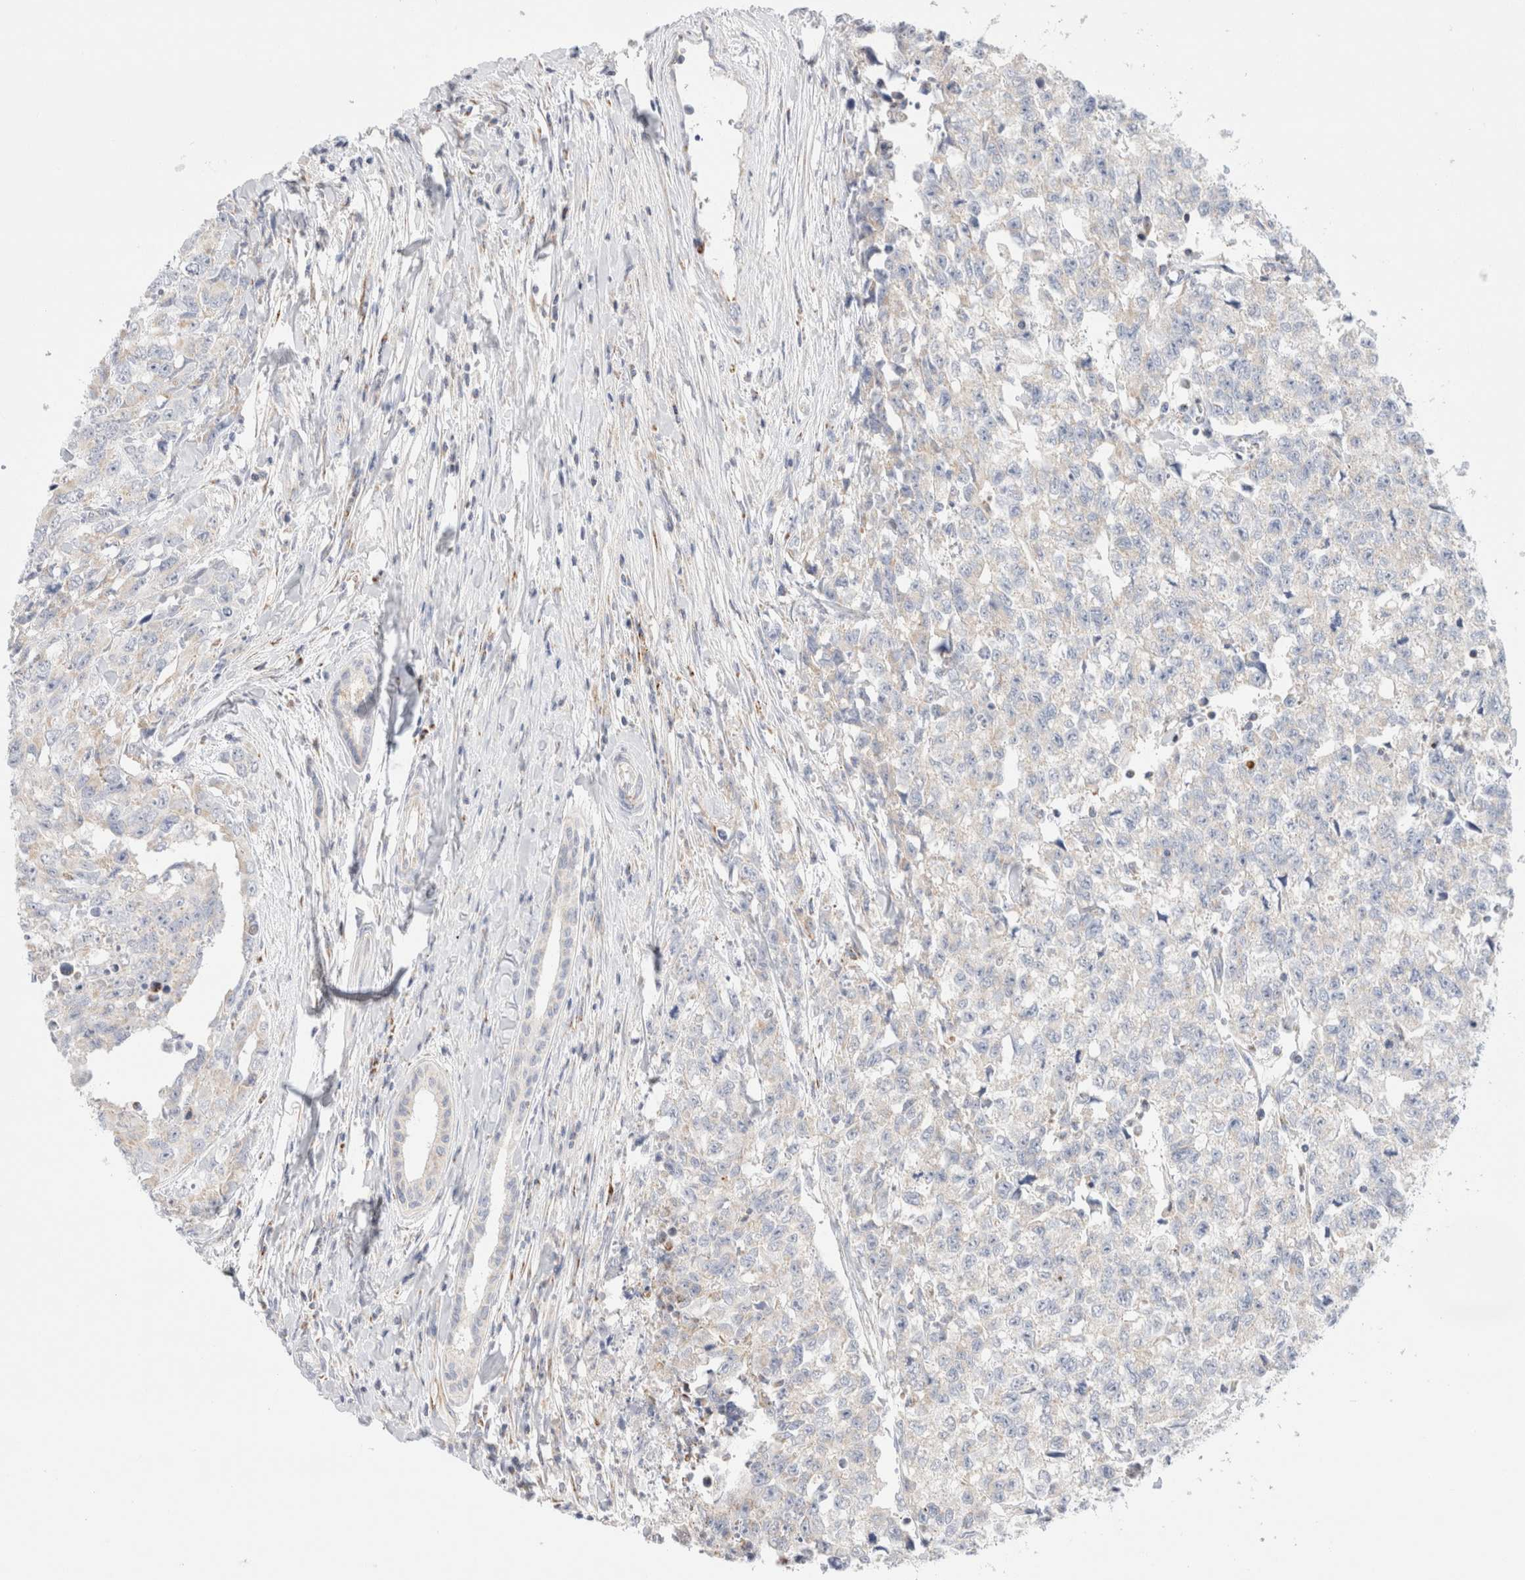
{"staining": {"intensity": "negative", "quantity": "none", "location": "none"}, "tissue": "testis cancer", "cell_type": "Tumor cells", "image_type": "cancer", "snomed": [{"axis": "morphology", "description": "Carcinoma, Embryonal, NOS"}, {"axis": "topography", "description": "Testis"}], "caption": "Tumor cells show no significant positivity in testis cancer.", "gene": "ATP6V1C1", "patient": {"sex": "male", "age": 28}}